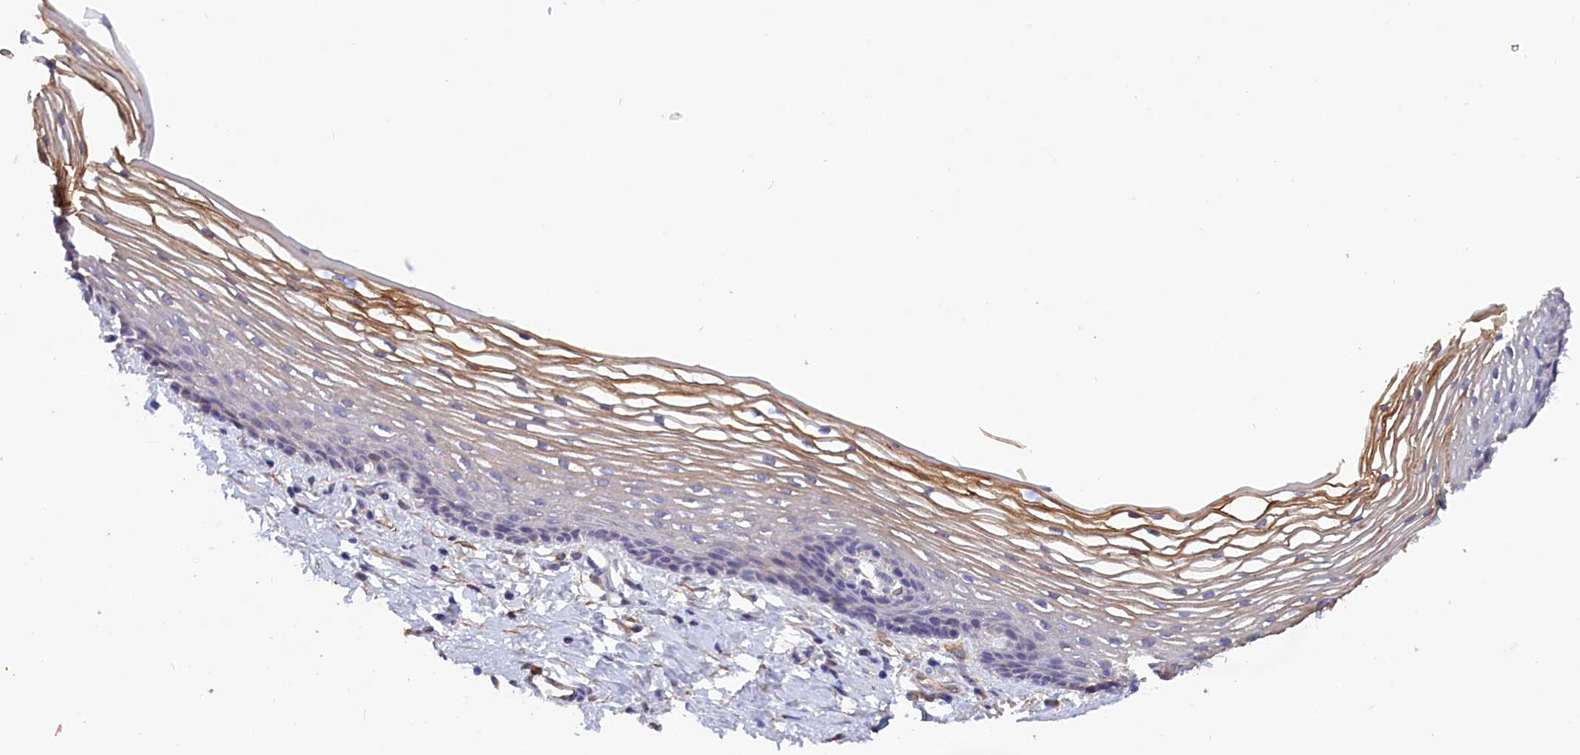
{"staining": {"intensity": "moderate", "quantity": "<25%", "location": "cytoplasmic/membranous"}, "tissue": "vagina", "cell_type": "Squamous epithelial cells", "image_type": "normal", "snomed": [{"axis": "morphology", "description": "Normal tissue, NOS"}, {"axis": "topography", "description": "Vagina"}], "caption": "A brown stain labels moderate cytoplasmic/membranous staining of a protein in squamous epithelial cells of normal human vagina. (DAB (3,3'-diaminobenzidine) IHC with brightfield microscopy, high magnification).", "gene": "COL19A1", "patient": {"sex": "female", "age": 46}}